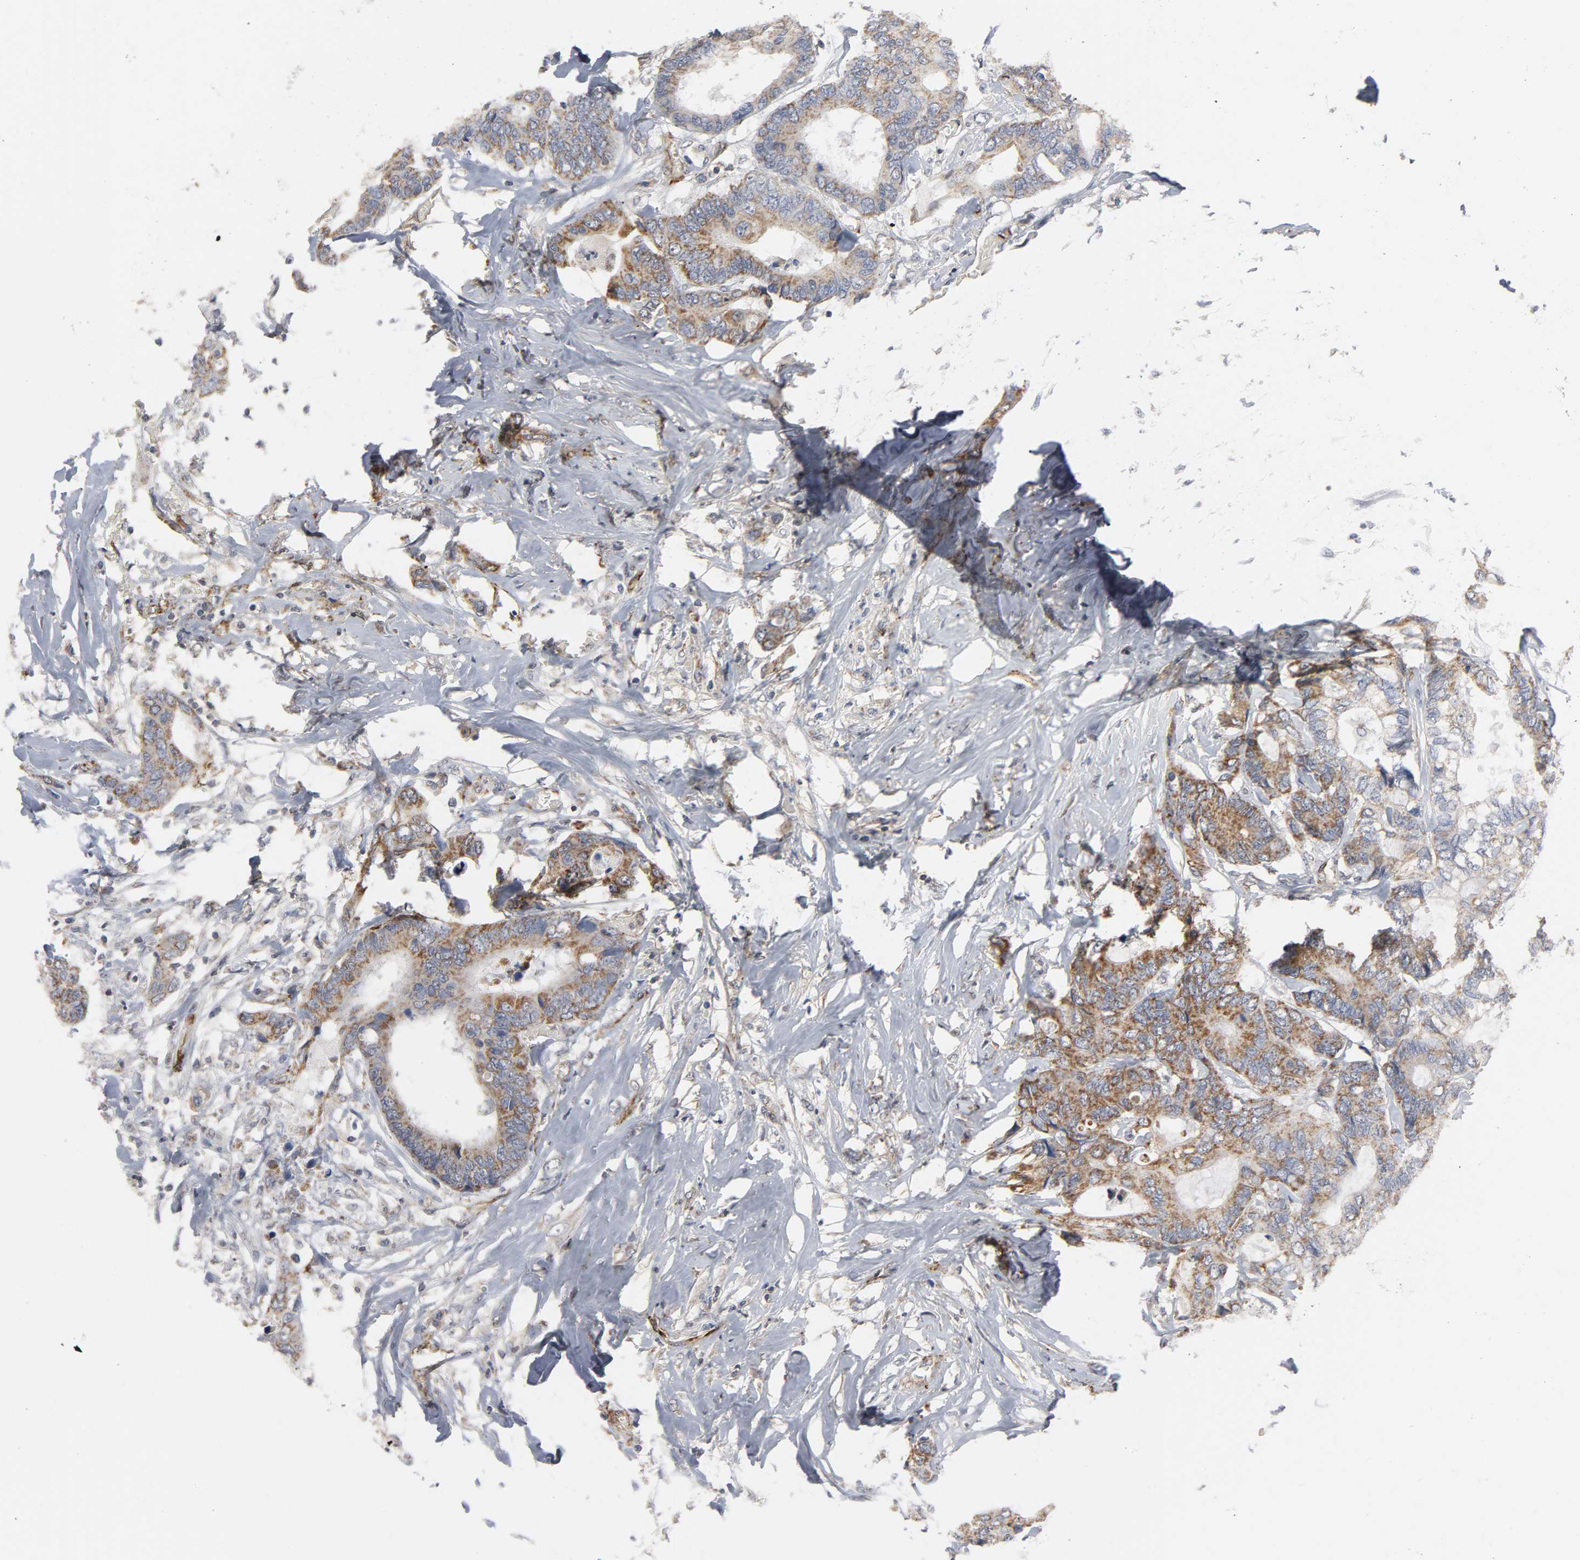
{"staining": {"intensity": "weak", "quantity": ">75%", "location": "cytoplasmic/membranous"}, "tissue": "colorectal cancer", "cell_type": "Tumor cells", "image_type": "cancer", "snomed": [{"axis": "morphology", "description": "Adenocarcinoma, NOS"}, {"axis": "topography", "description": "Rectum"}], "caption": "Brown immunohistochemical staining in human colorectal adenocarcinoma demonstrates weak cytoplasmic/membranous positivity in about >75% of tumor cells. Immunohistochemistry stains the protein of interest in brown and the nuclei are stained blue.", "gene": "GNG2", "patient": {"sex": "male", "age": 55}}